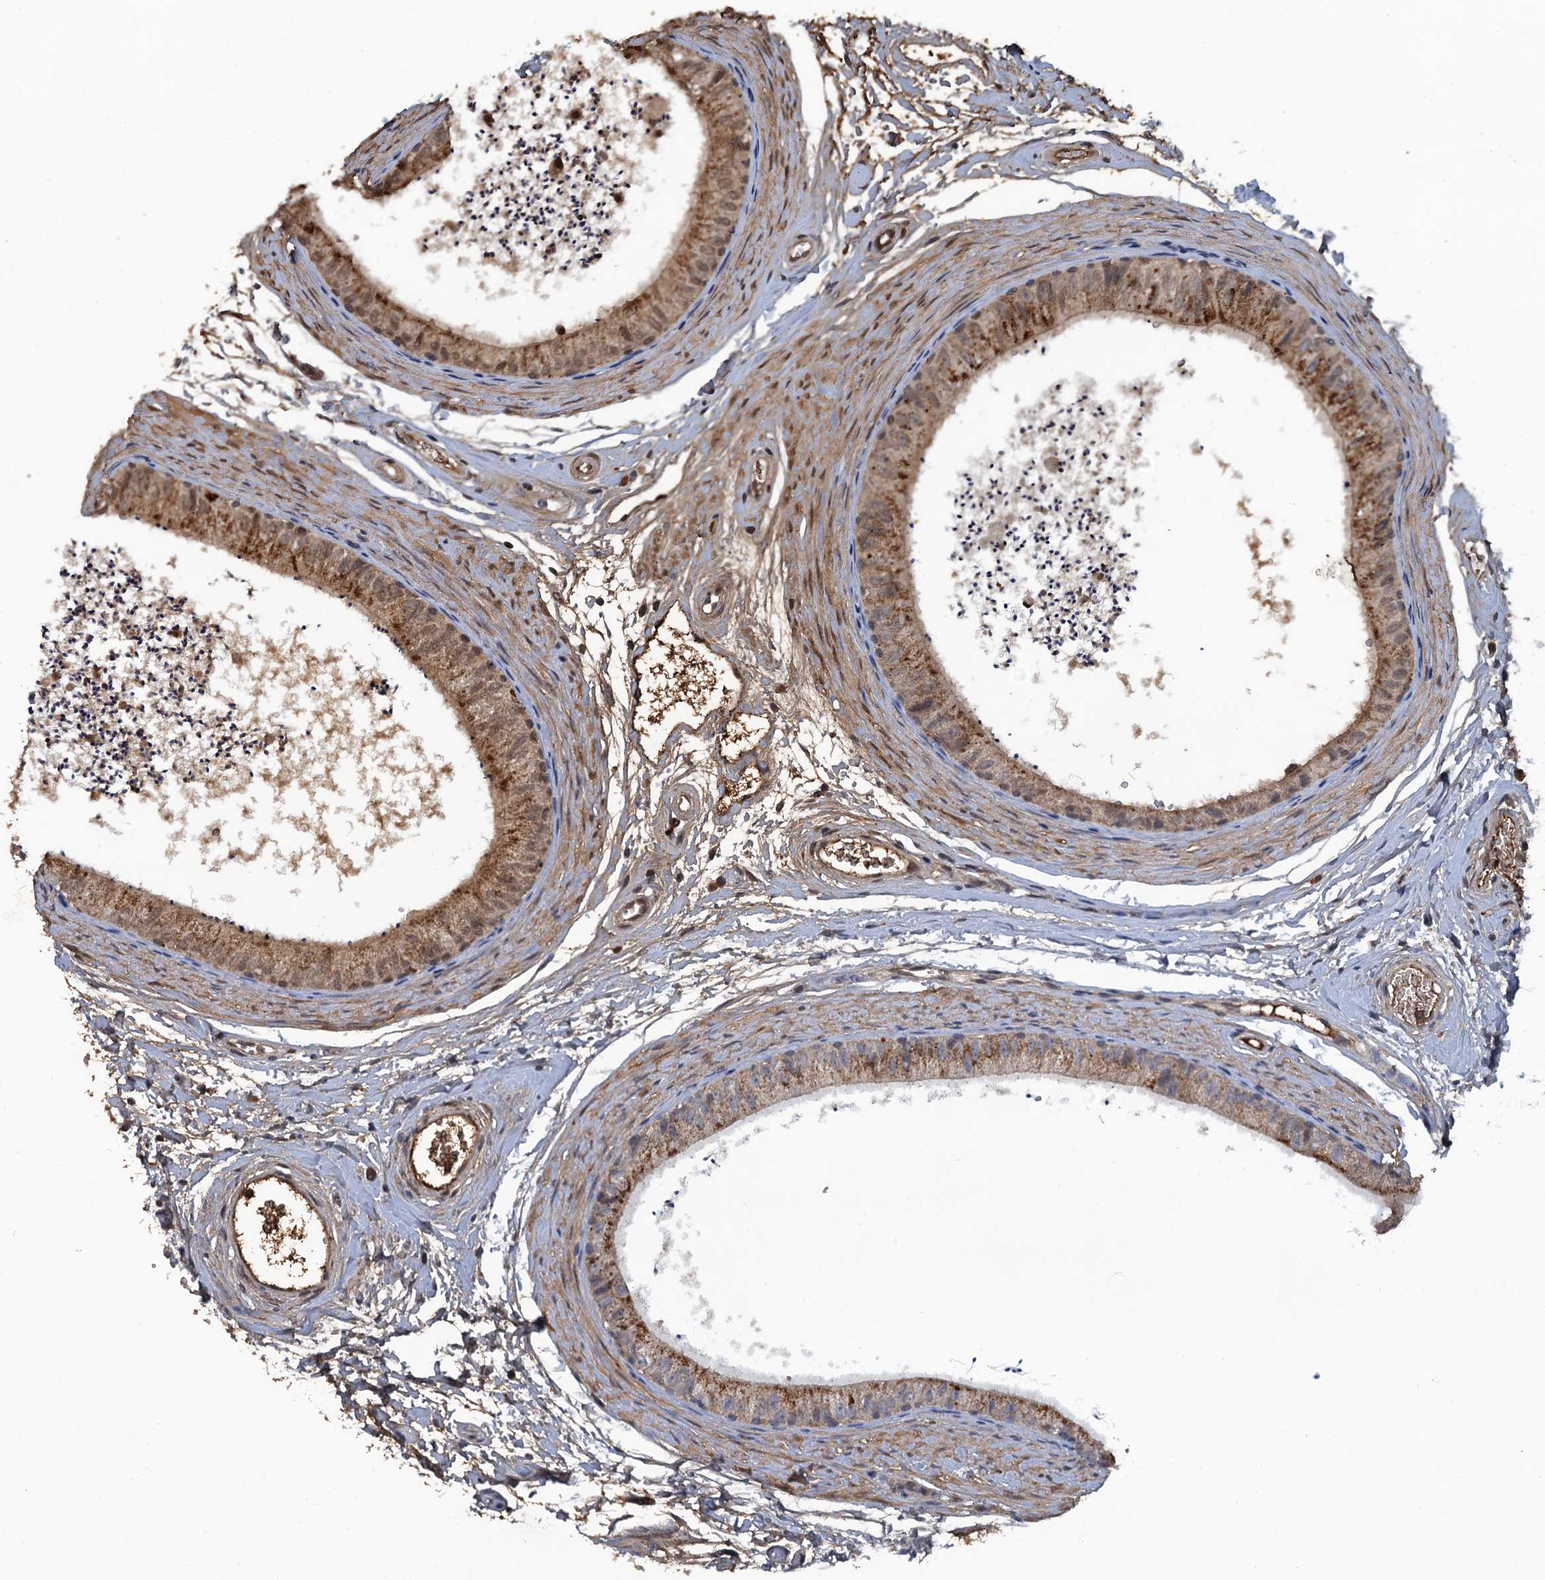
{"staining": {"intensity": "moderate", "quantity": ">75%", "location": "cytoplasmic/membranous"}, "tissue": "epididymis", "cell_type": "Glandular cells", "image_type": "normal", "snomed": [{"axis": "morphology", "description": "Normal tissue, NOS"}, {"axis": "topography", "description": "Epididymis"}], "caption": "Epididymis stained with IHC demonstrates moderate cytoplasmic/membranous staining in about >75% of glandular cells.", "gene": "HAPLN3", "patient": {"sex": "male", "age": 56}}